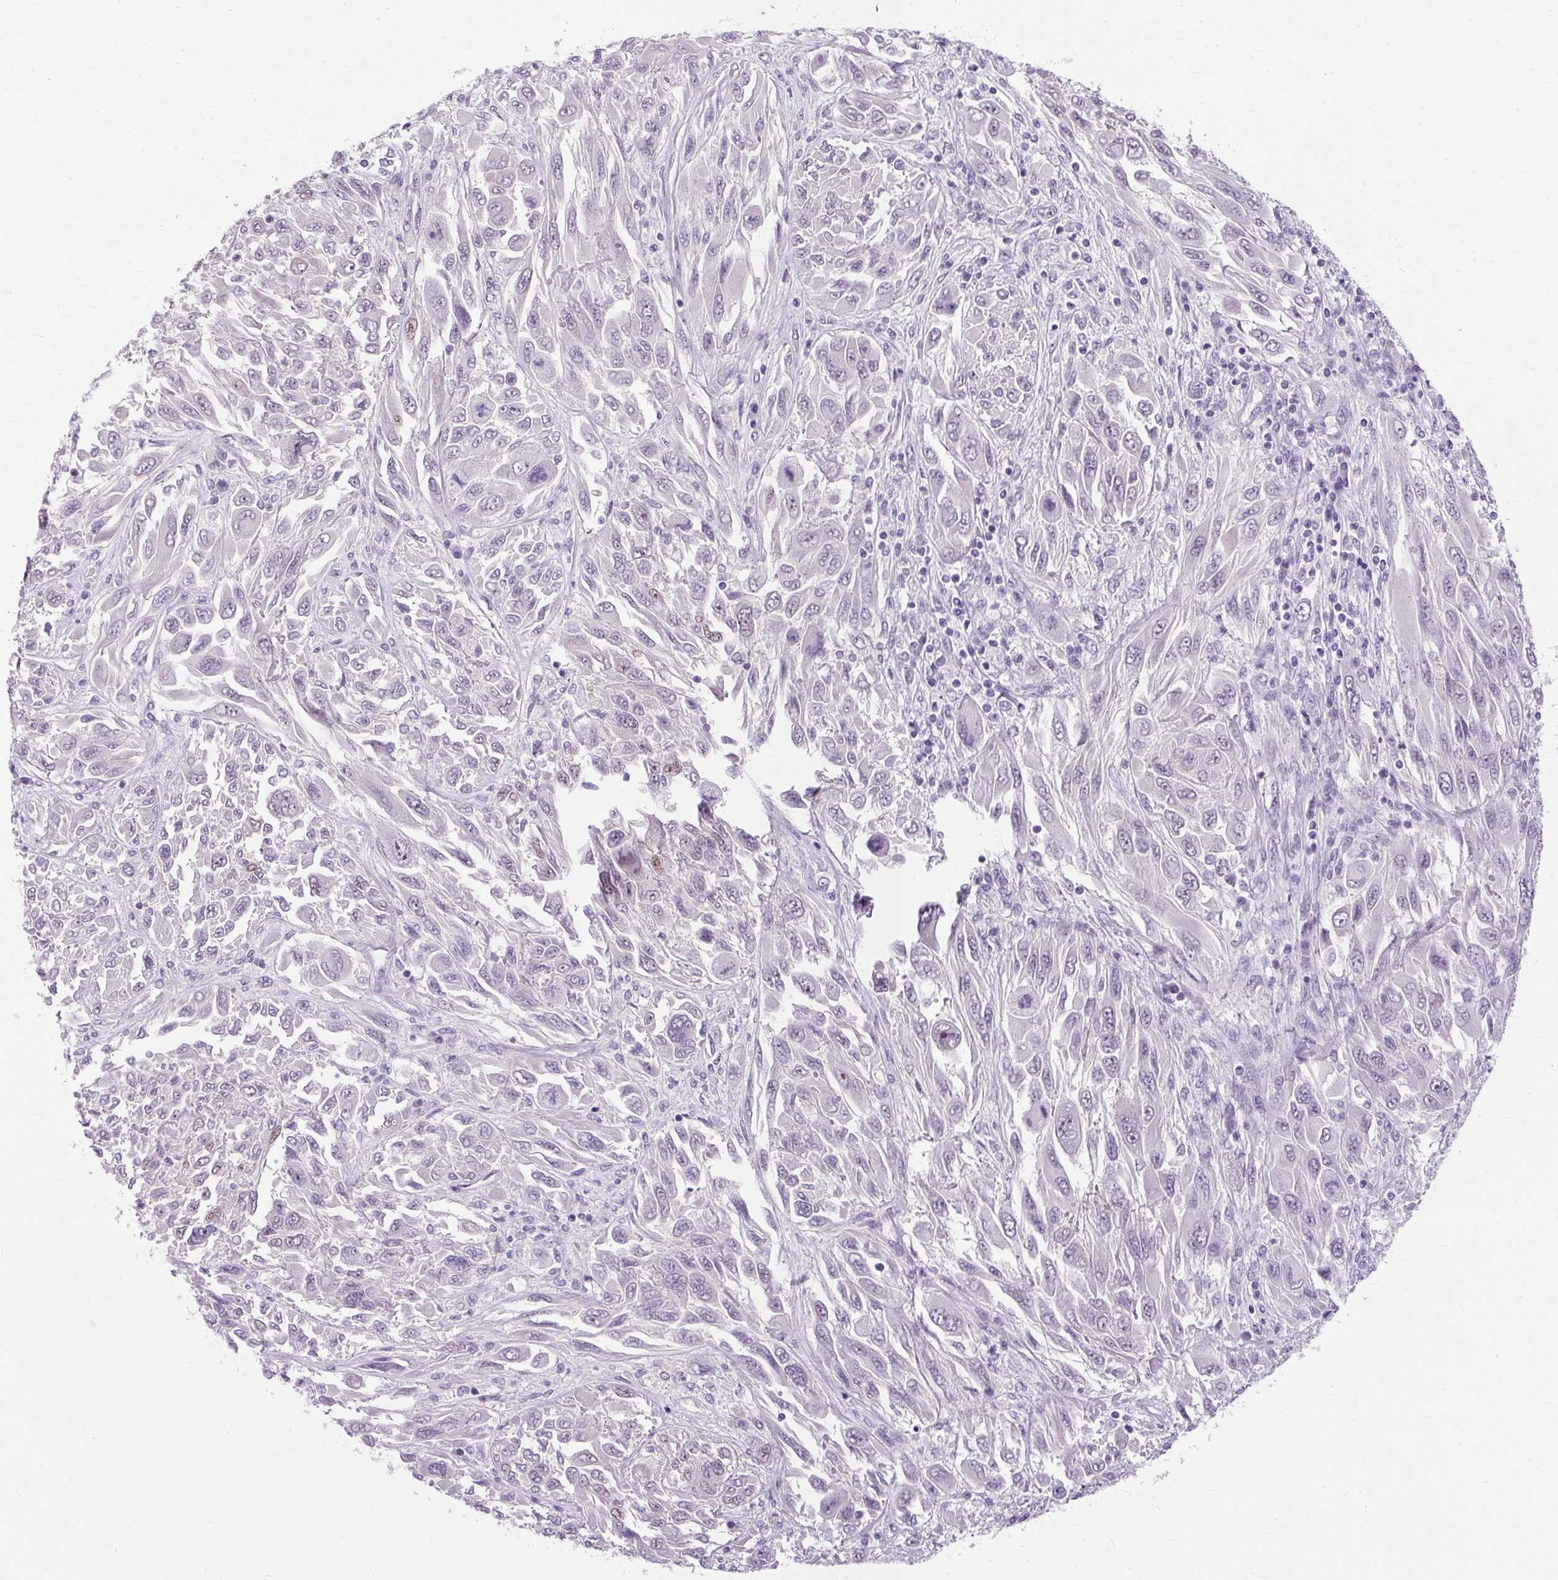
{"staining": {"intensity": "negative", "quantity": "none", "location": "none"}, "tissue": "melanoma", "cell_type": "Tumor cells", "image_type": "cancer", "snomed": [{"axis": "morphology", "description": "Malignant melanoma, NOS"}, {"axis": "topography", "description": "Skin"}], "caption": "There is no significant expression in tumor cells of melanoma.", "gene": "RYBP", "patient": {"sex": "female", "age": 91}}